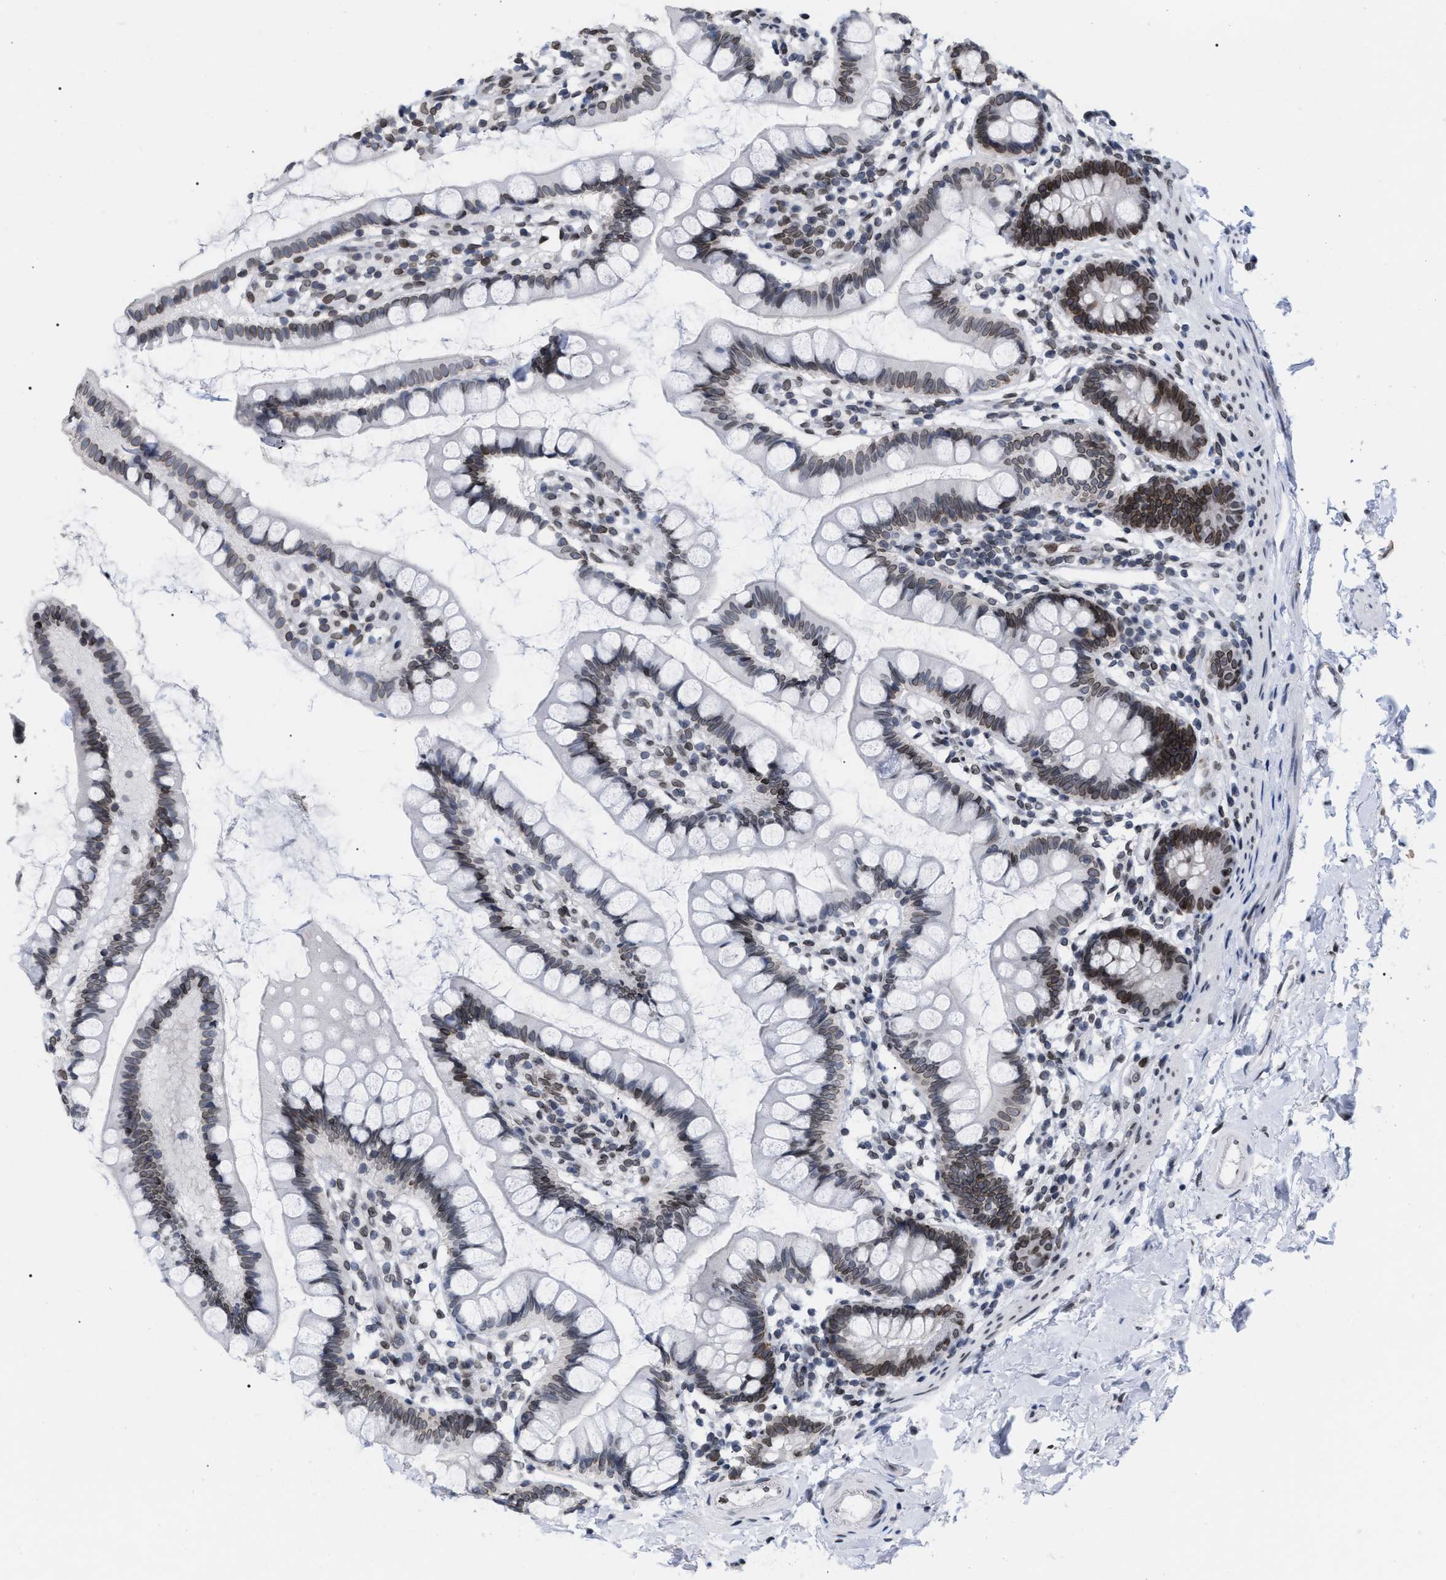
{"staining": {"intensity": "moderate", "quantity": "<25%", "location": "cytoplasmic/membranous,nuclear"}, "tissue": "small intestine", "cell_type": "Glandular cells", "image_type": "normal", "snomed": [{"axis": "morphology", "description": "Normal tissue, NOS"}, {"axis": "topography", "description": "Small intestine"}], "caption": "Protein expression analysis of normal small intestine demonstrates moderate cytoplasmic/membranous,nuclear positivity in about <25% of glandular cells.", "gene": "TPR", "patient": {"sex": "female", "age": 84}}